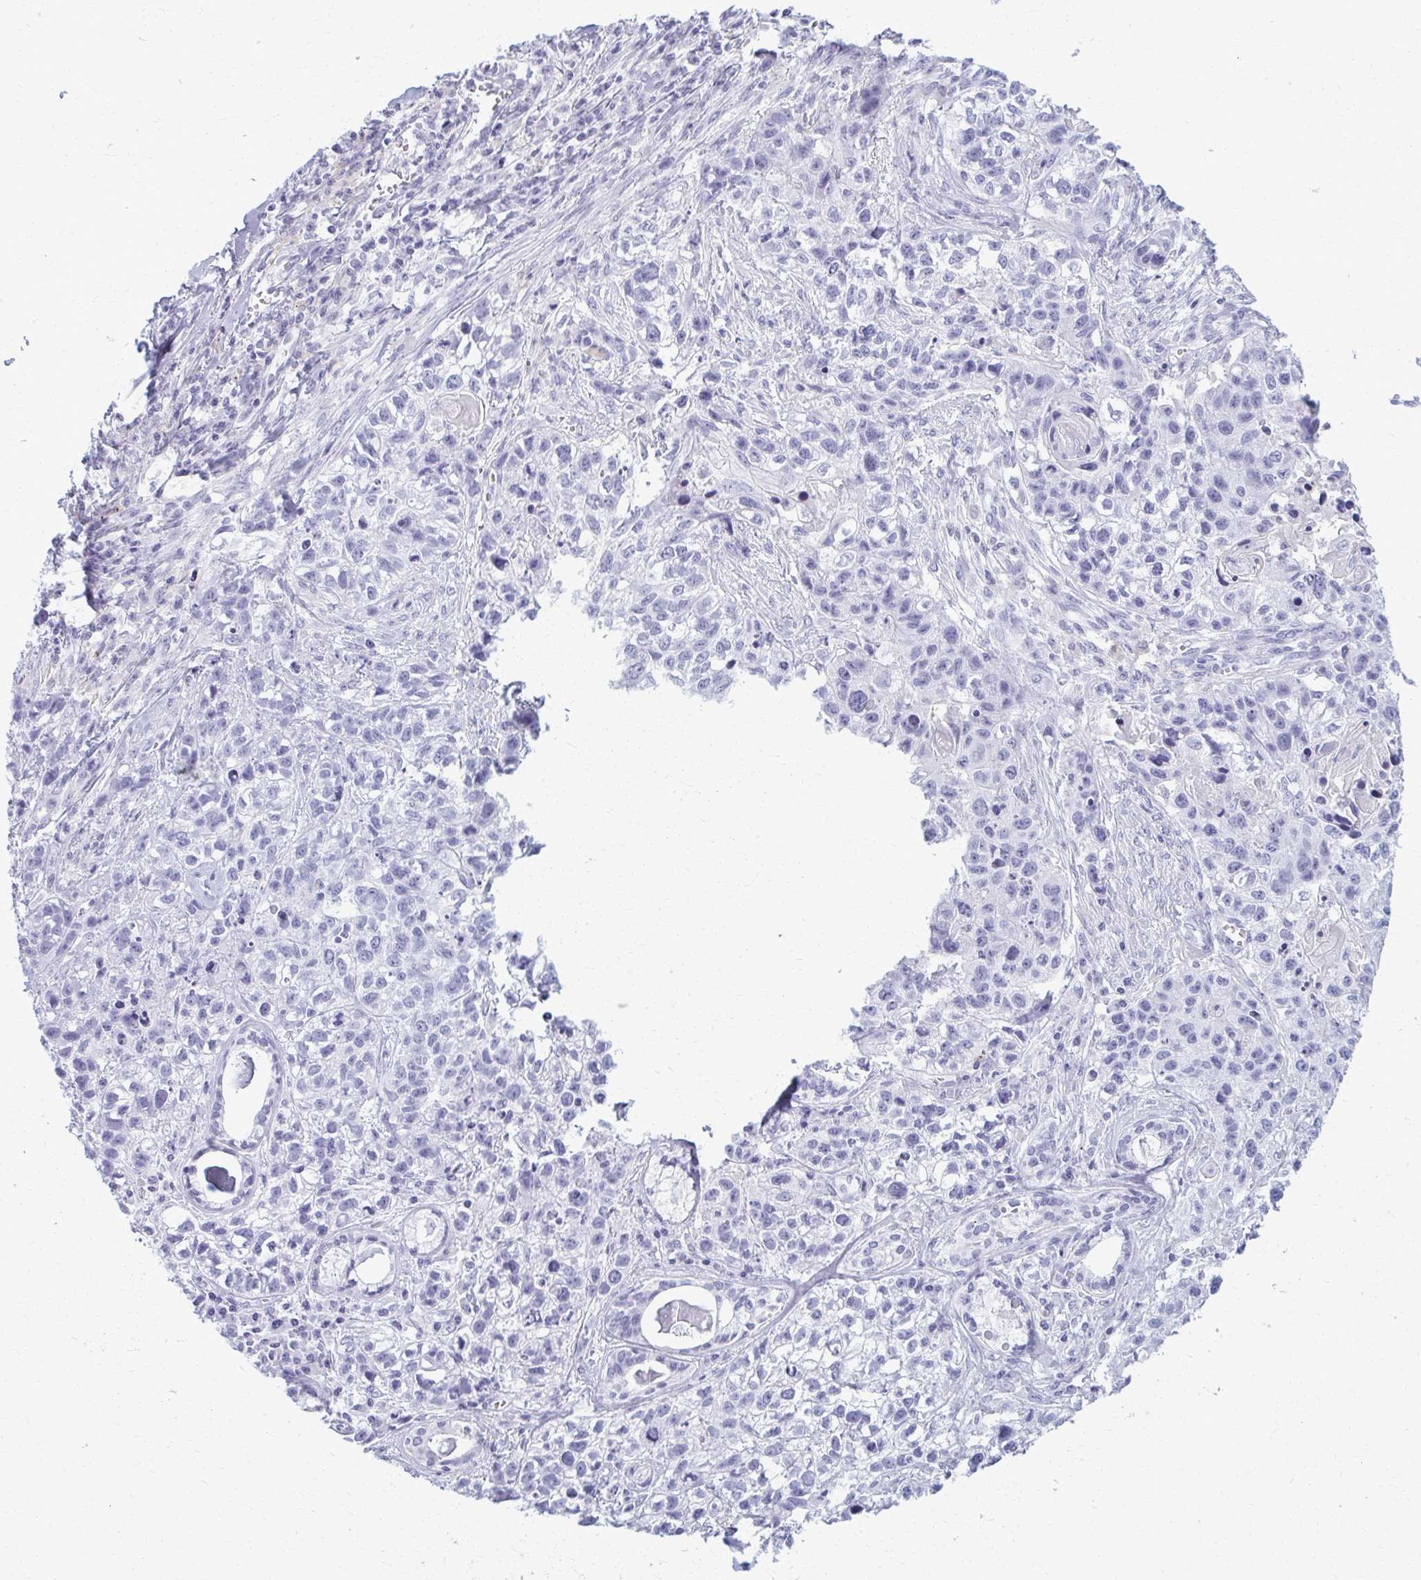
{"staining": {"intensity": "negative", "quantity": "none", "location": "none"}, "tissue": "lung cancer", "cell_type": "Tumor cells", "image_type": "cancer", "snomed": [{"axis": "morphology", "description": "Squamous cell carcinoma, NOS"}, {"axis": "topography", "description": "Lung"}], "caption": "An image of lung cancer (squamous cell carcinoma) stained for a protein exhibits no brown staining in tumor cells.", "gene": "ACSM2B", "patient": {"sex": "male", "age": 74}}